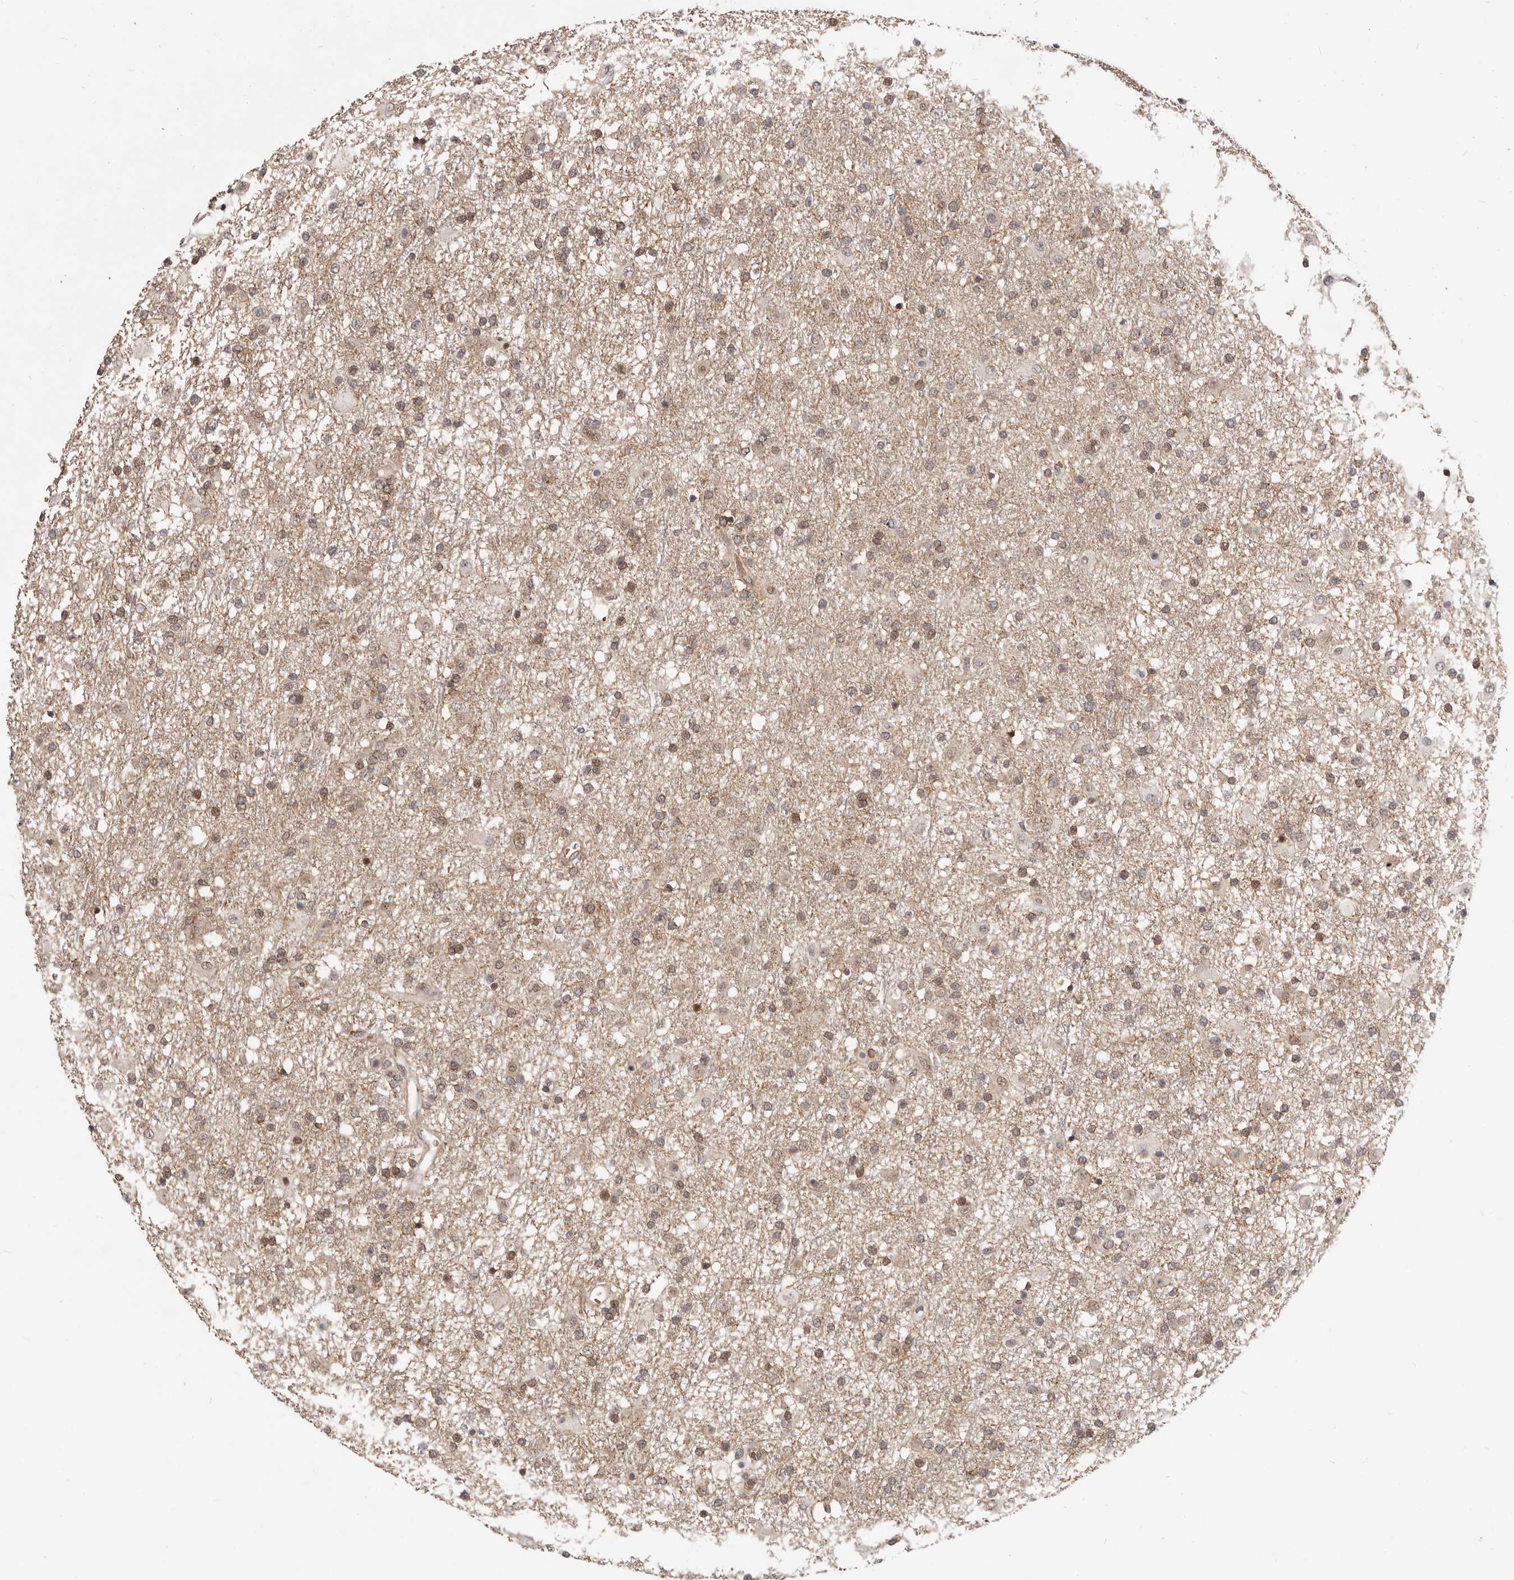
{"staining": {"intensity": "weak", "quantity": ">75%", "location": "cytoplasmic/membranous,nuclear"}, "tissue": "glioma", "cell_type": "Tumor cells", "image_type": "cancer", "snomed": [{"axis": "morphology", "description": "Glioma, malignant, Low grade"}, {"axis": "topography", "description": "Brain"}], "caption": "A histopathology image showing weak cytoplasmic/membranous and nuclear expression in approximately >75% of tumor cells in malignant glioma (low-grade), as visualized by brown immunohistochemical staining.", "gene": "NCOA3", "patient": {"sex": "male", "age": 65}}